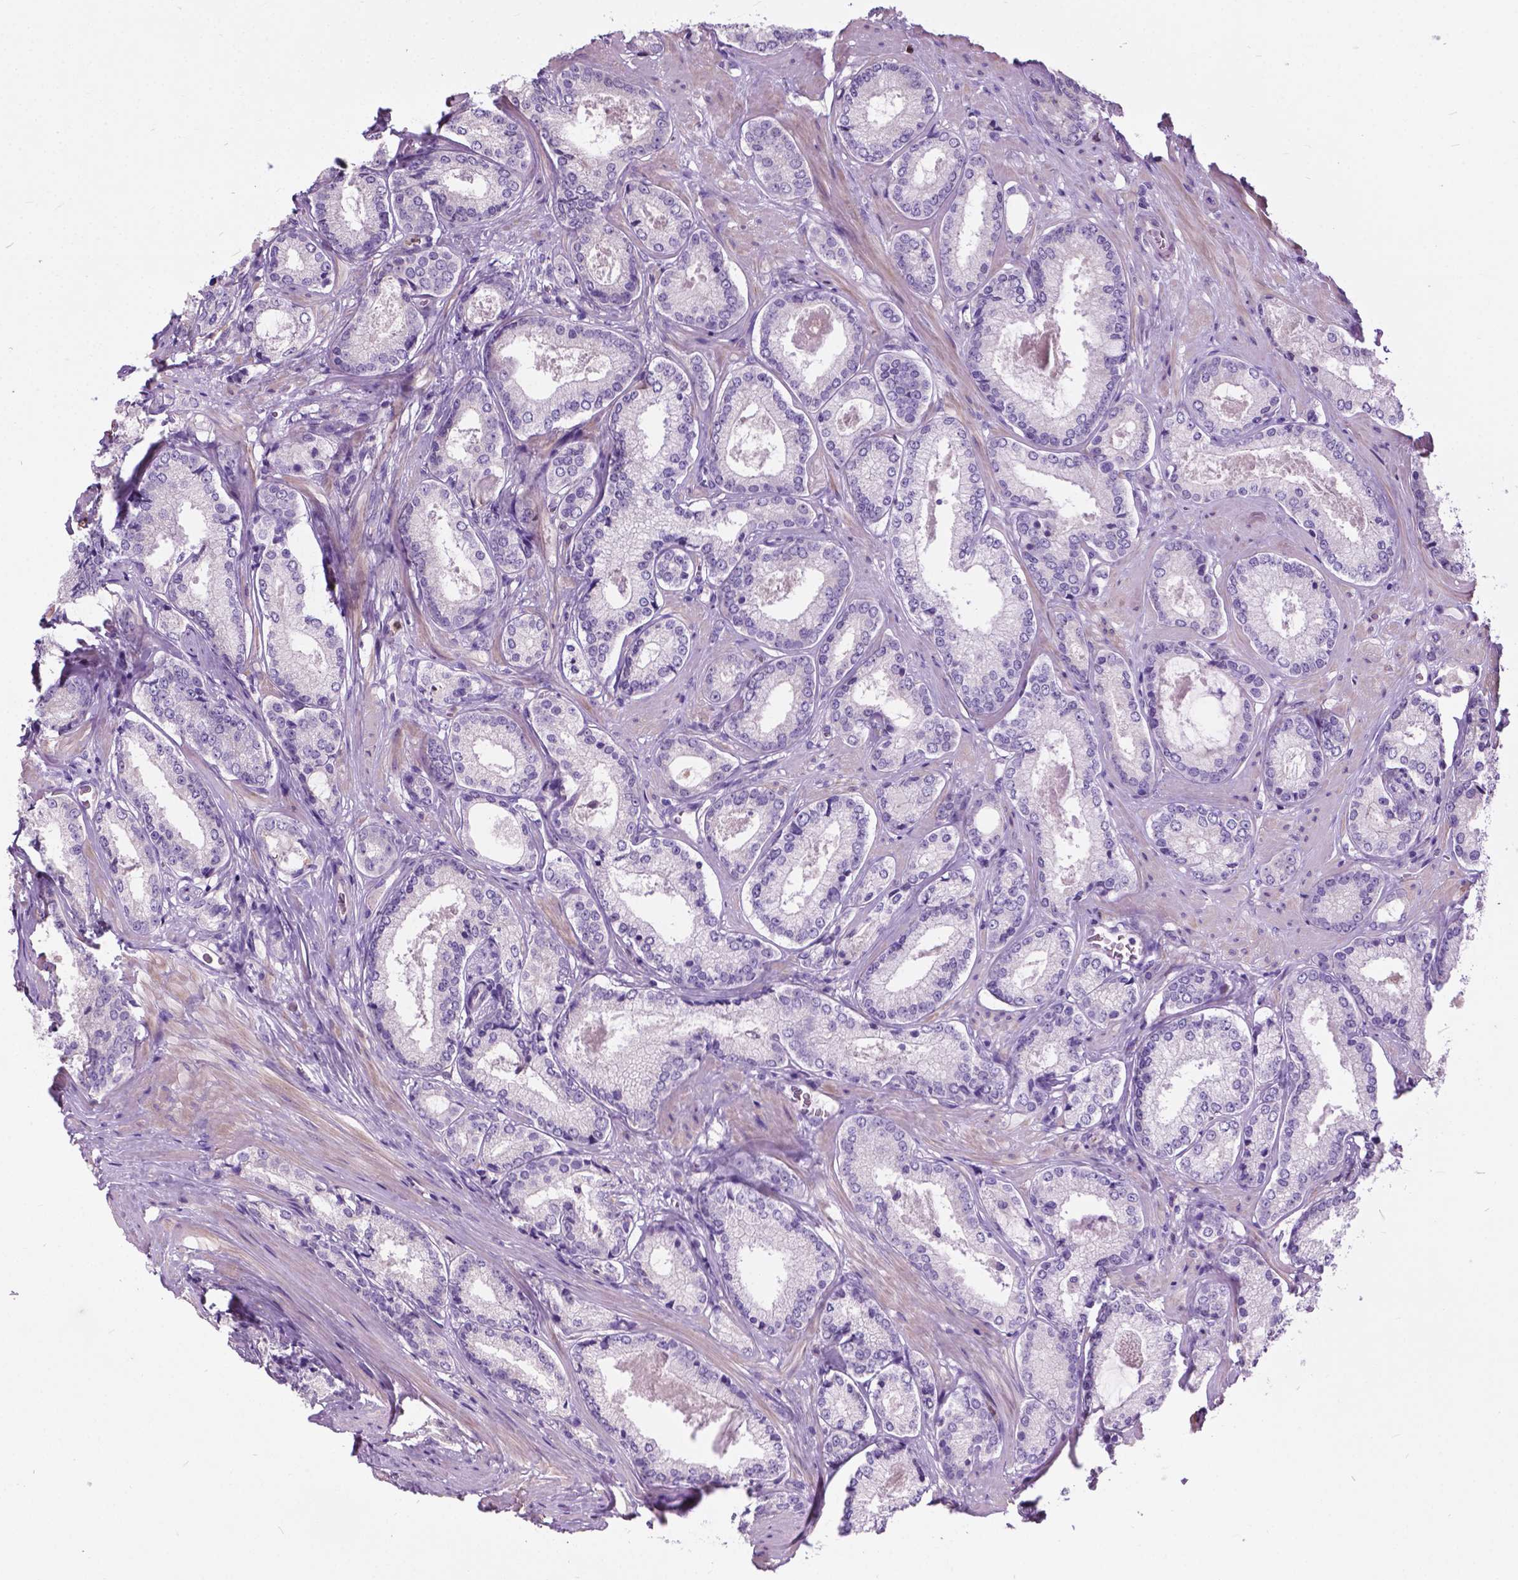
{"staining": {"intensity": "negative", "quantity": "none", "location": "none"}, "tissue": "prostate cancer", "cell_type": "Tumor cells", "image_type": "cancer", "snomed": [{"axis": "morphology", "description": "Adenocarcinoma, Low grade"}, {"axis": "topography", "description": "Prostate"}], "caption": "There is no significant staining in tumor cells of prostate cancer.", "gene": "PRR35", "patient": {"sex": "male", "age": 56}}